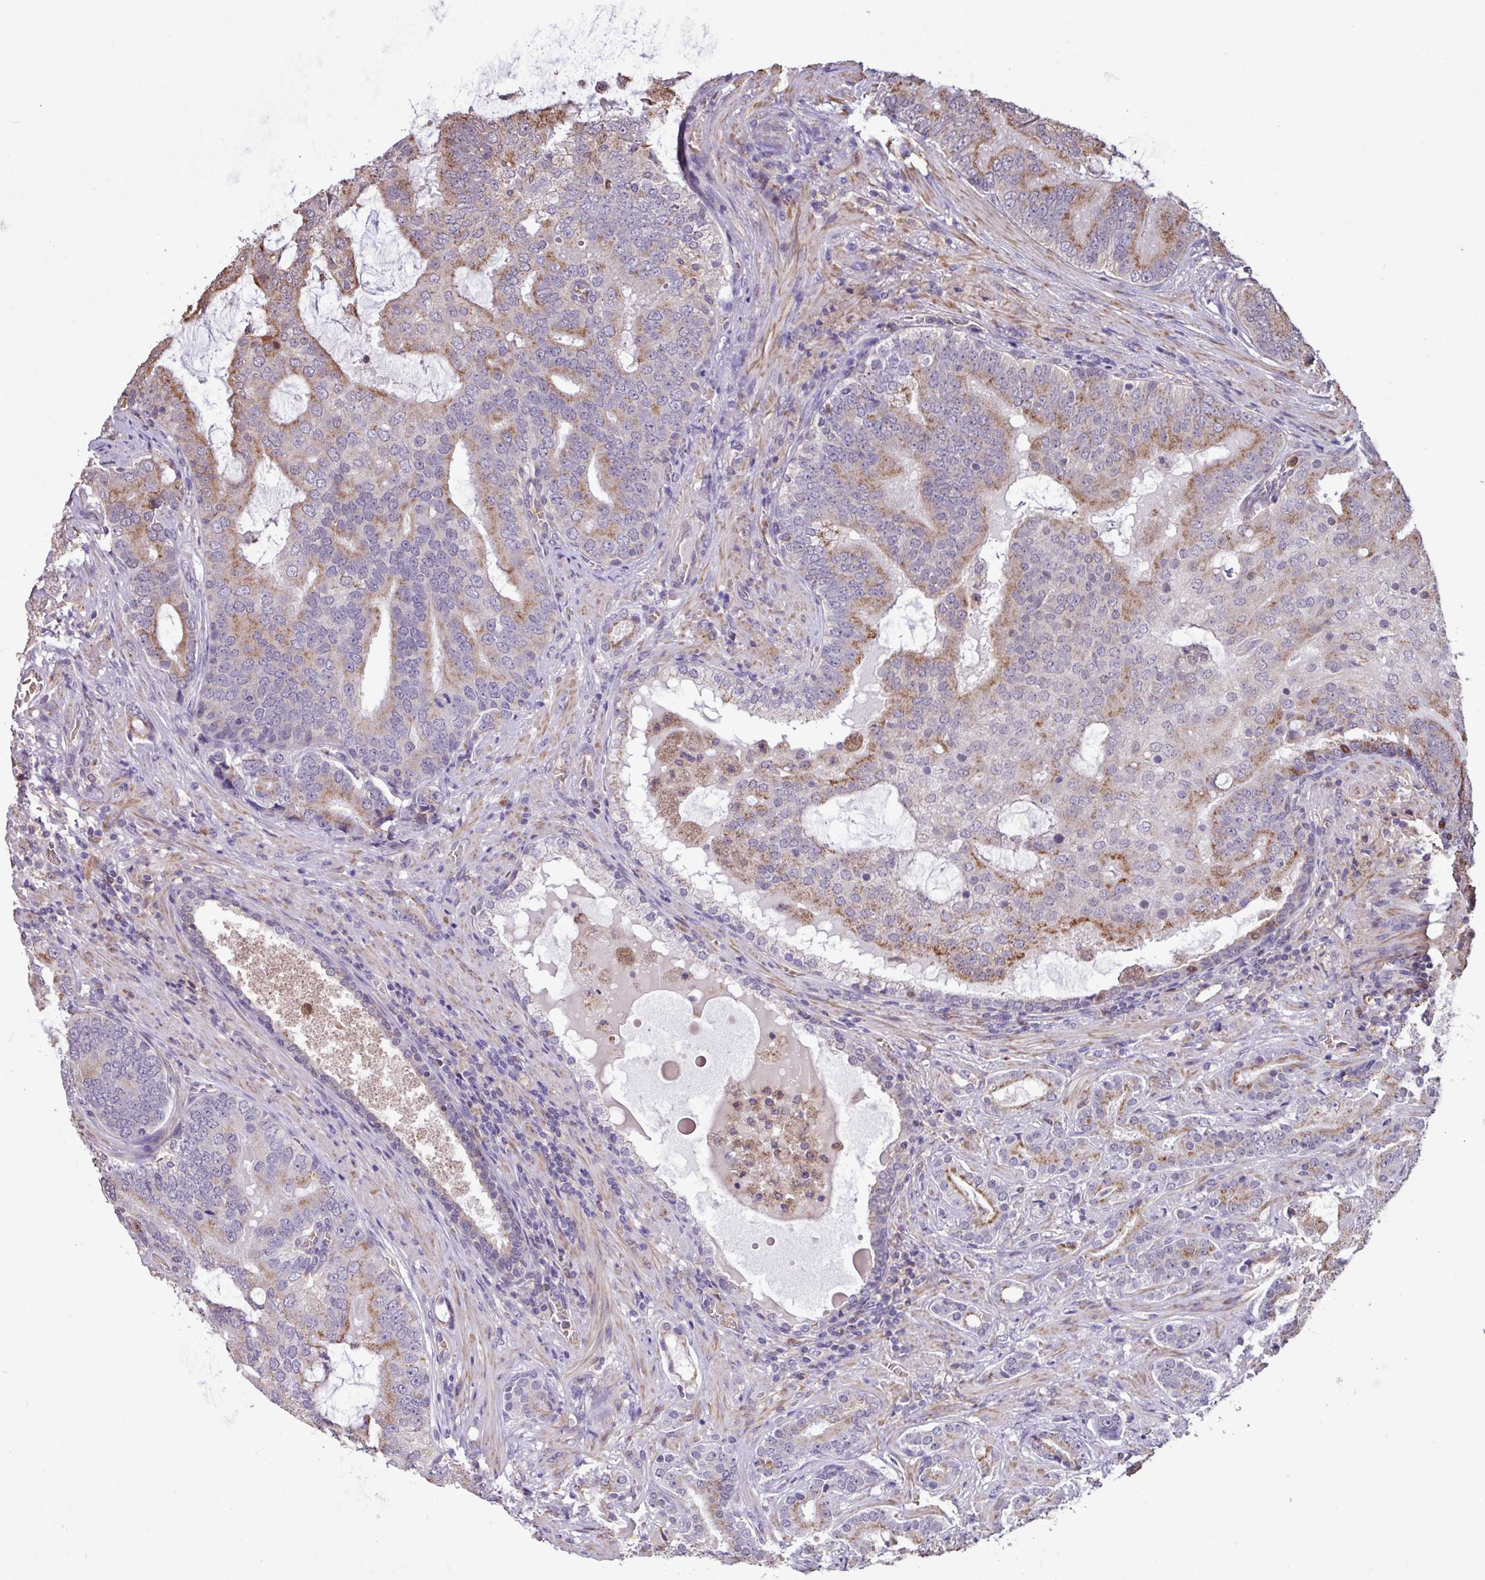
{"staining": {"intensity": "moderate", "quantity": "25%-75%", "location": "cytoplasmic/membranous"}, "tissue": "prostate cancer", "cell_type": "Tumor cells", "image_type": "cancer", "snomed": [{"axis": "morphology", "description": "Adenocarcinoma, High grade"}, {"axis": "topography", "description": "Prostate"}], "caption": "Tumor cells exhibit moderate cytoplasmic/membranous staining in about 25%-75% of cells in prostate cancer.", "gene": "CHST11", "patient": {"sex": "male", "age": 55}}